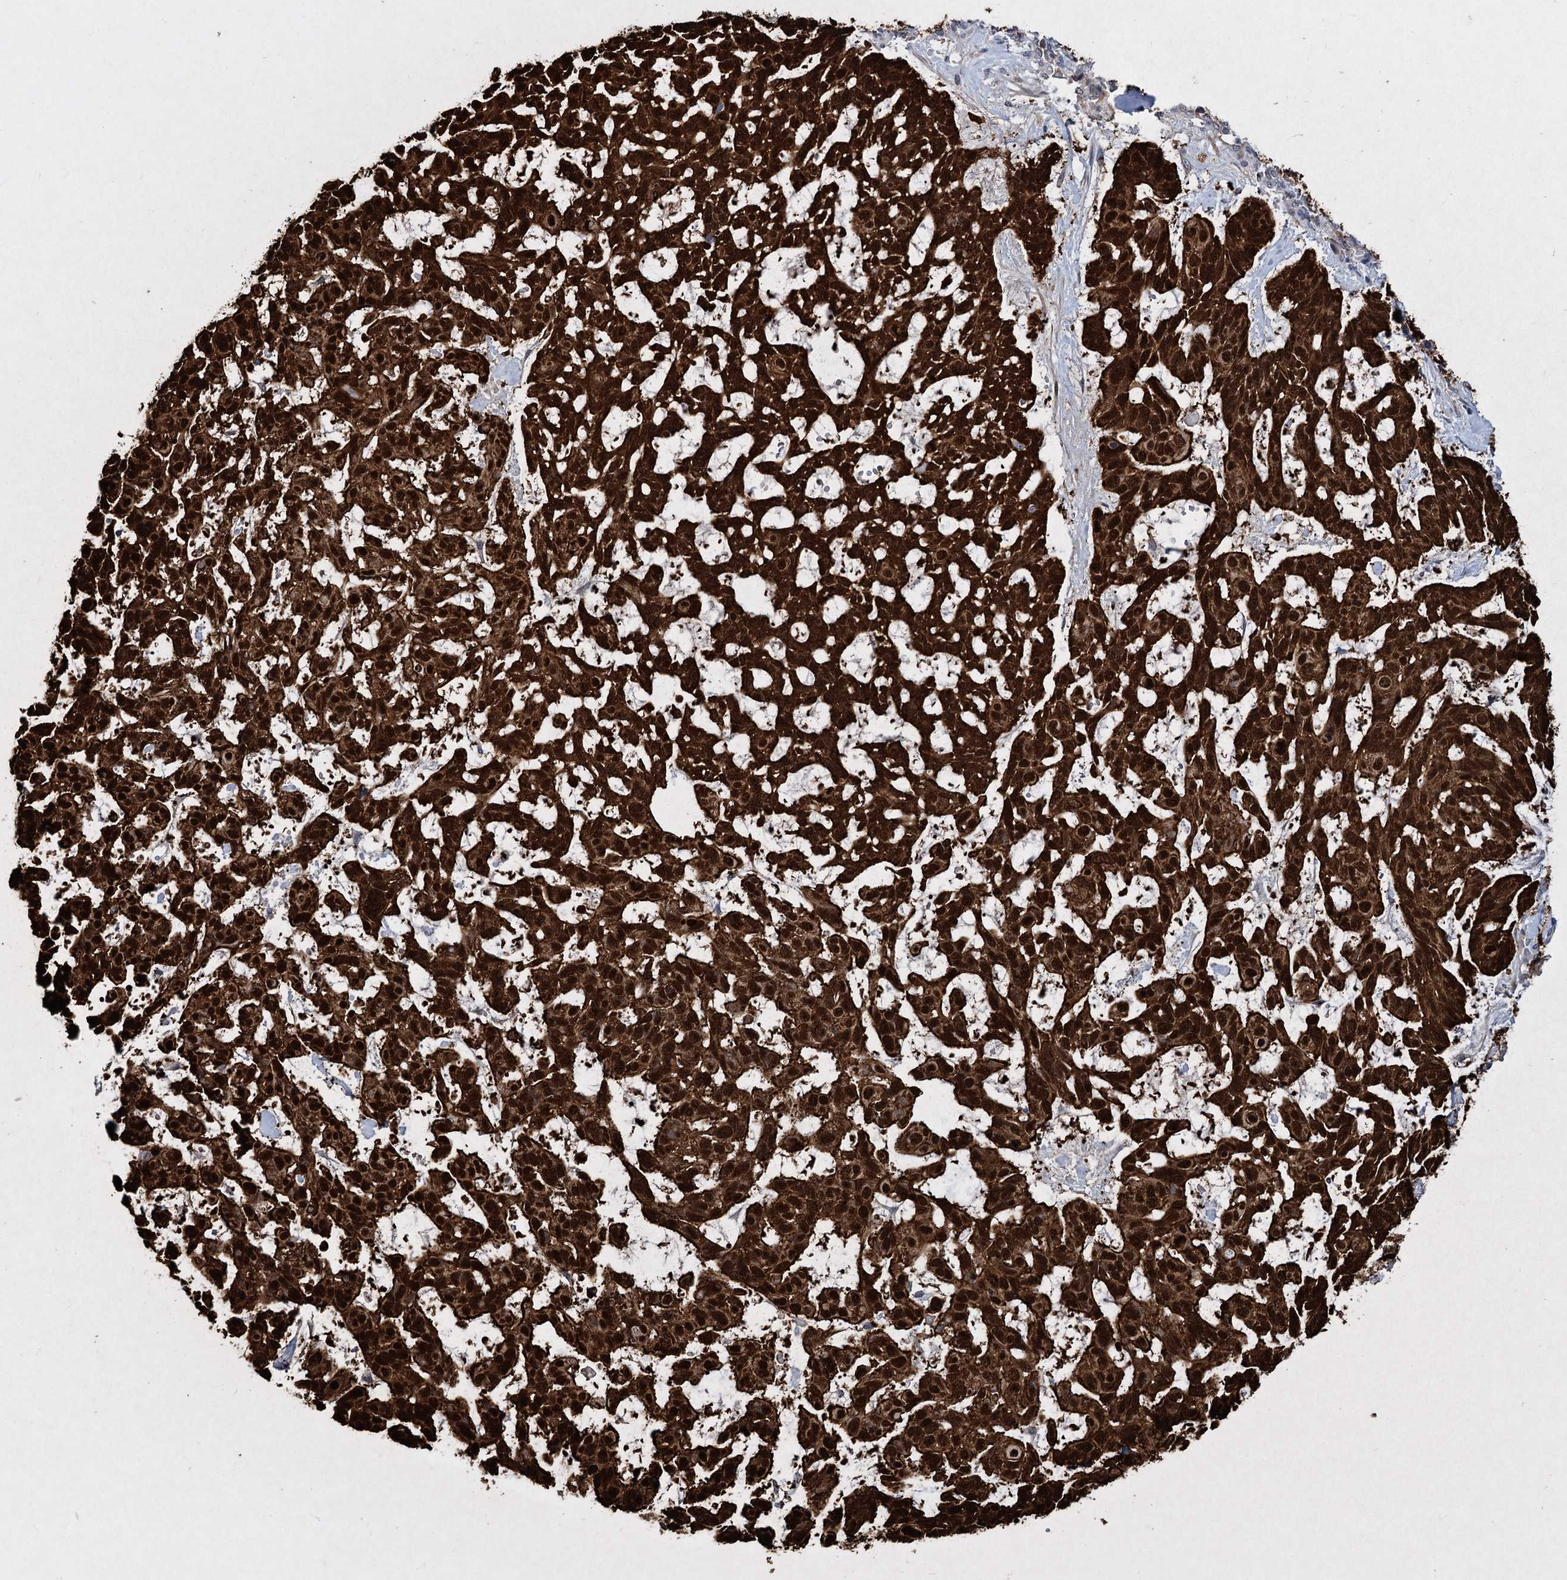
{"staining": {"intensity": "strong", "quantity": ">75%", "location": "cytoplasmic/membranous,nuclear"}, "tissue": "skin cancer", "cell_type": "Tumor cells", "image_type": "cancer", "snomed": [{"axis": "morphology", "description": "Basal cell carcinoma"}, {"axis": "topography", "description": "Skin"}], "caption": "Protein analysis of skin cancer tissue reveals strong cytoplasmic/membranous and nuclear expression in approximately >75% of tumor cells. The staining was performed using DAB, with brown indicating positive protein expression. Nuclei are stained blue with hematoxylin.", "gene": "MAGEA4", "patient": {"sex": "male", "age": 88}}